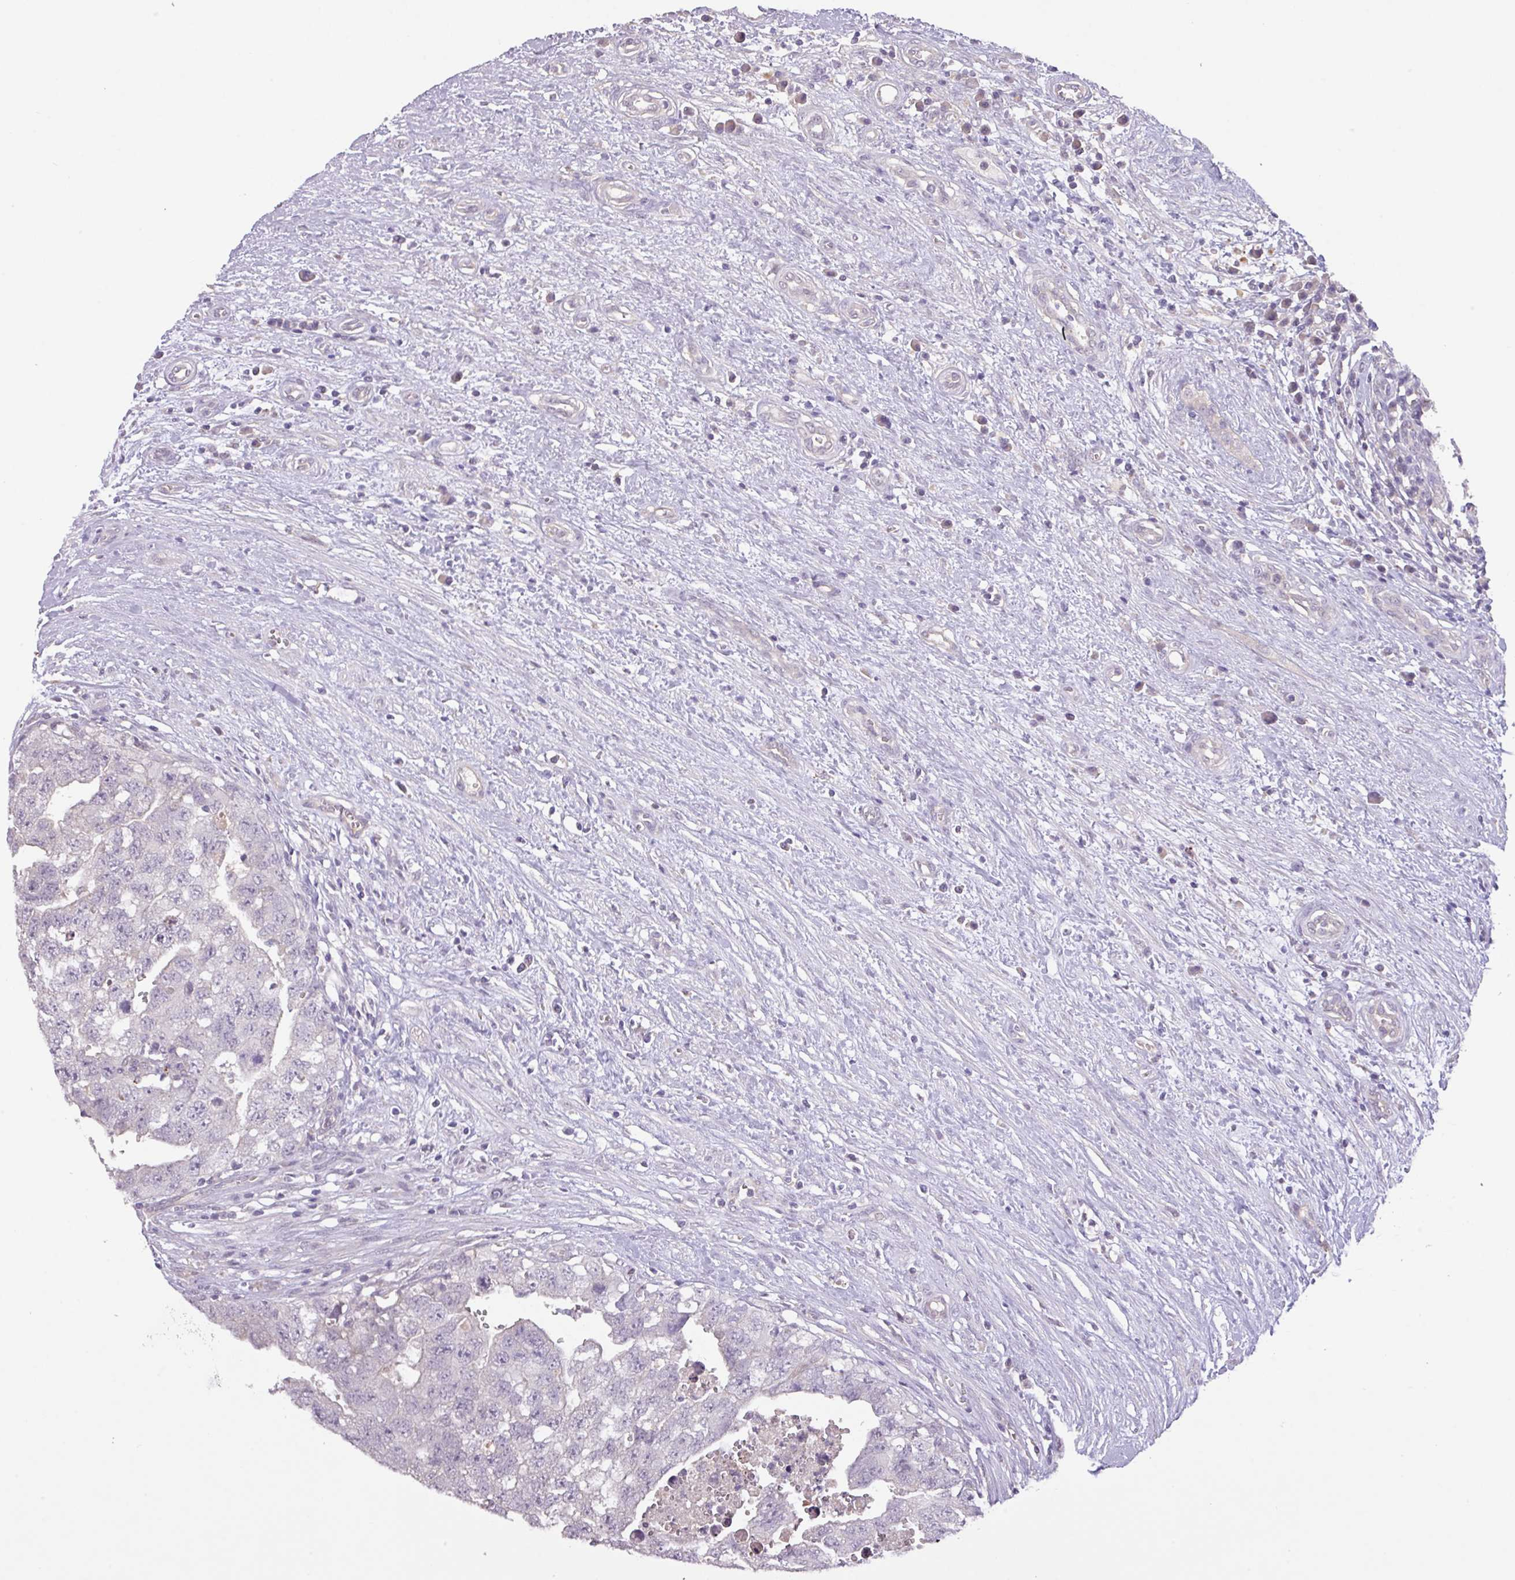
{"staining": {"intensity": "moderate", "quantity": "<25%", "location": "cytoplasmic/membranous"}, "tissue": "testis cancer", "cell_type": "Tumor cells", "image_type": "cancer", "snomed": [{"axis": "morphology", "description": "Seminoma, NOS"}, {"axis": "morphology", "description": "Carcinoma, Embryonal, NOS"}, {"axis": "topography", "description": "Testis"}], "caption": "This is an image of IHC staining of testis embryonal carcinoma, which shows moderate staining in the cytoplasmic/membranous of tumor cells.", "gene": "PRADC1", "patient": {"sex": "male", "age": 29}}